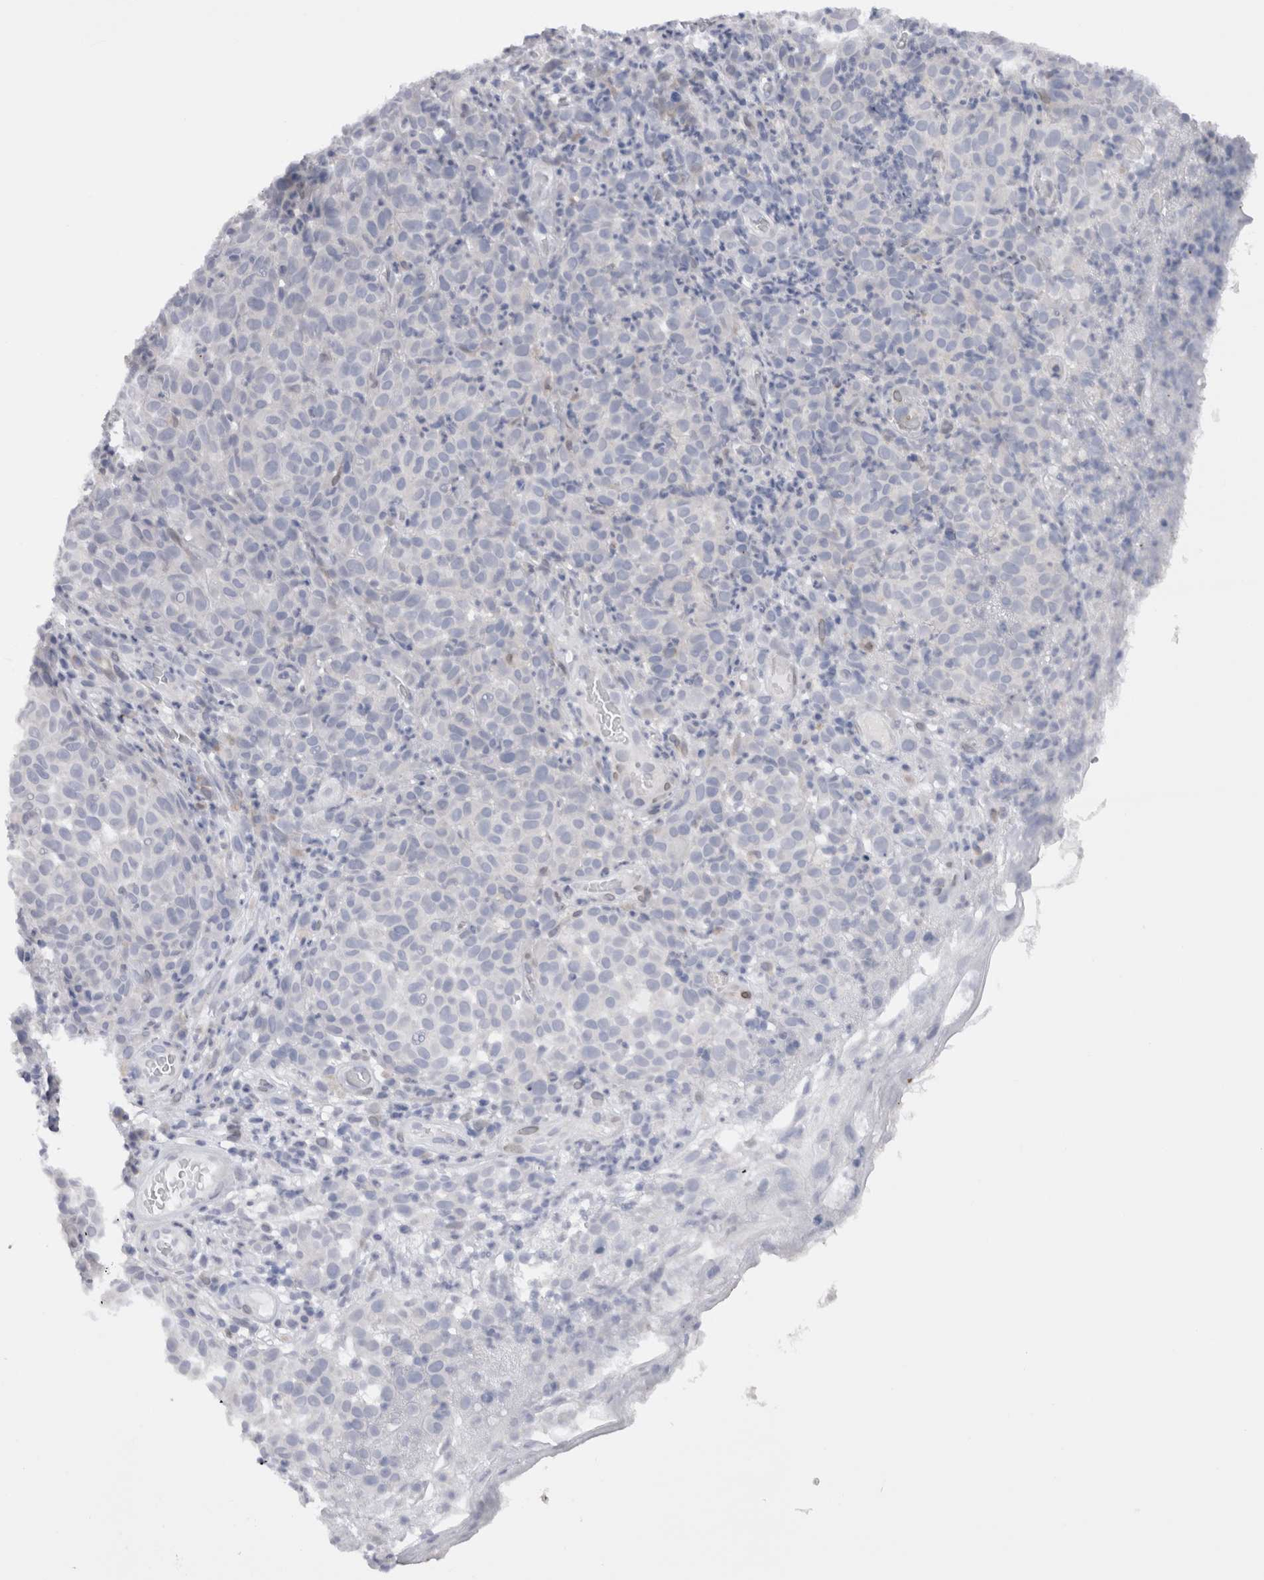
{"staining": {"intensity": "negative", "quantity": "none", "location": "none"}, "tissue": "melanoma", "cell_type": "Tumor cells", "image_type": "cancer", "snomed": [{"axis": "morphology", "description": "Malignant melanoma, NOS"}, {"axis": "topography", "description": "Skin"}], "caption": "The photomicrograph reveals no staining of tumor cells in melanoma. (DAB (3,3'-diaminobenzidine) immunohistochemistry (IHC) visualized using brightfield microscopy, high magnification).", "gene": "VCPIP1", "patient": {"sex": "female", "age": 82}}